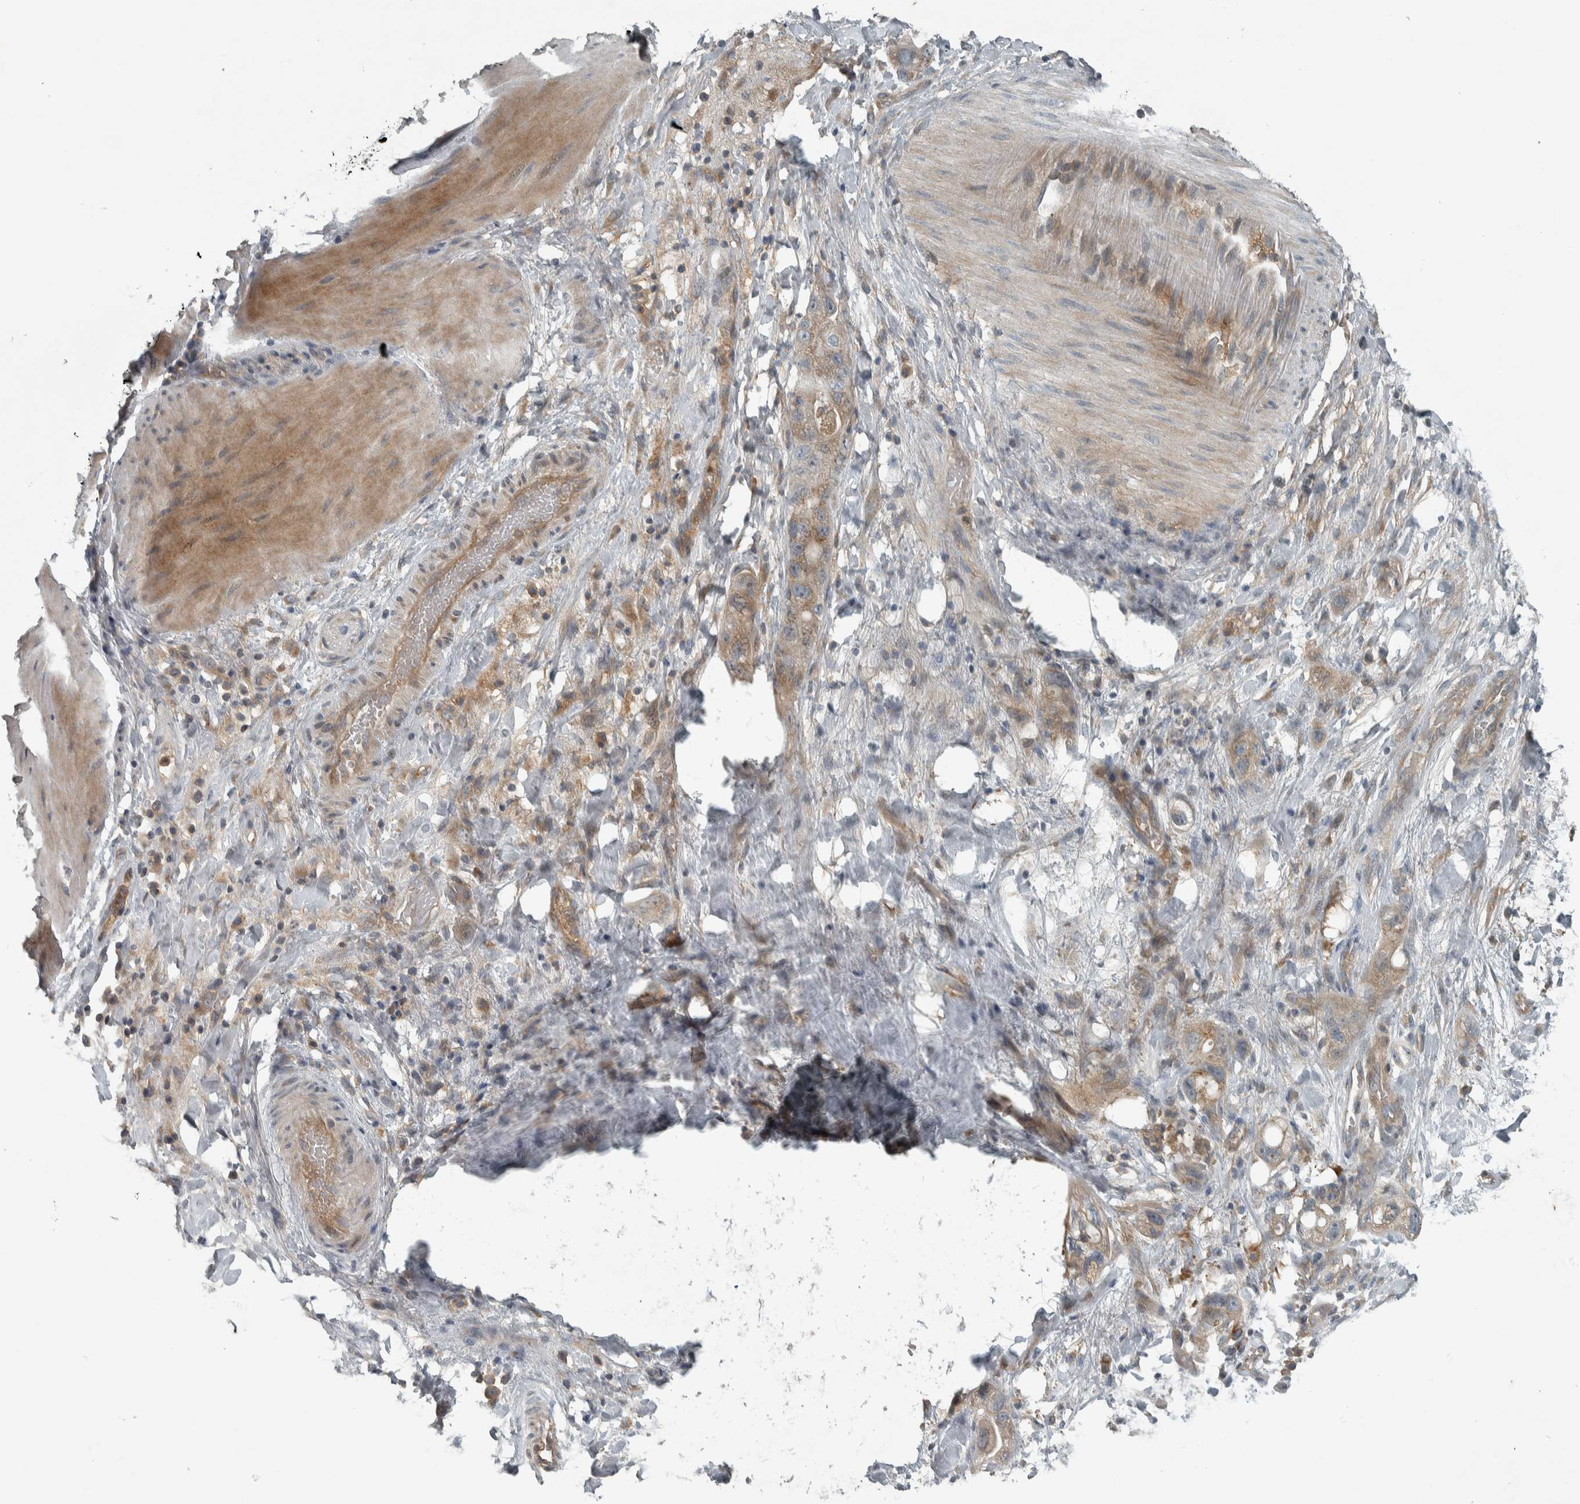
{"staining": {"intensity": "moderate", "quantity": ">75%", "location": "cytoplasmic/membranous"}, "tissue": "stomach cancer", "cell_type": "Tumor cells", "image_type": "cancer", "snomed": [{"axis": "morphology", "description": "Adenocarcinoma, NOS"}, {"axis": "topography", "description": "Stomach"}, {"axis": "topography", "description": "Stomach, lower"}], "caption": "Stomach cancer was stained to show a protein in brown. There is medium levels of moderate cytoplasmic/membranous positivity in approximately >75% of tumor cells. The protein is stained brown, and the nuclei are stained in blue (DAB IHC with brightfield microscopy, high magnification).", "gene": "CLCN2", "patient": {"sex": "female", "age": 48}}